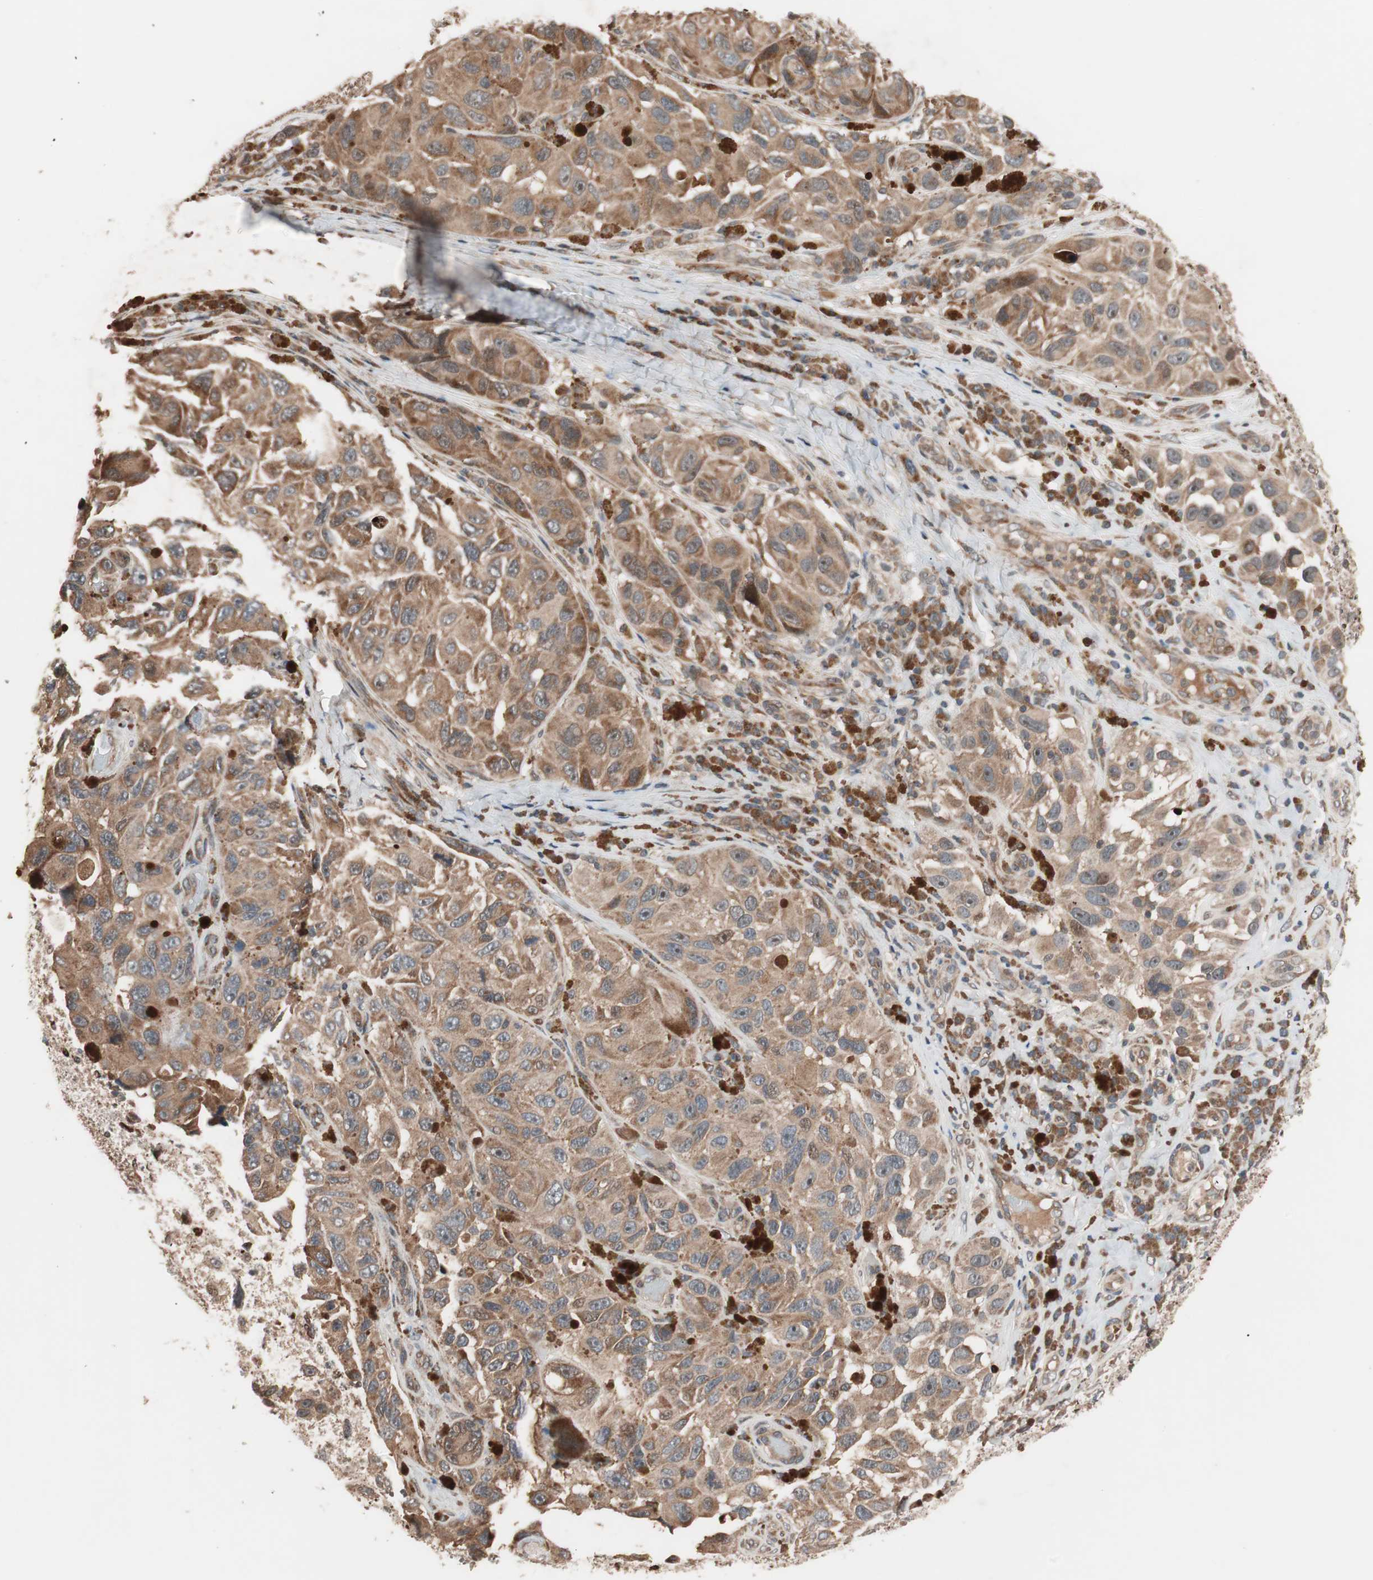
{"staining": {"intensity": "moderate", "quantity": ">75%", "location": "cytoplasmic/membranous"}, "tissue": "melanoma", "cell_type": "Tumor cells", "image_type": "cancer", "snomed": [{"axis": "morphology", "description": "Malignant melanoma, NOS"}, {"axis": "topography", "description": "Skin"}], "caption": "Malignant melanoma stained with DAB immunohistochemistry (IHC) exhibits medium levels of moderate cytoplasmic/membranous positivity in about >75% of tumor cells. (DAB (3,3'-diaminobenzidine) IHC with brightfield microscopy, high magnification).", "gene": "NF2", "patient": {"sex": "female", "age": 73}}